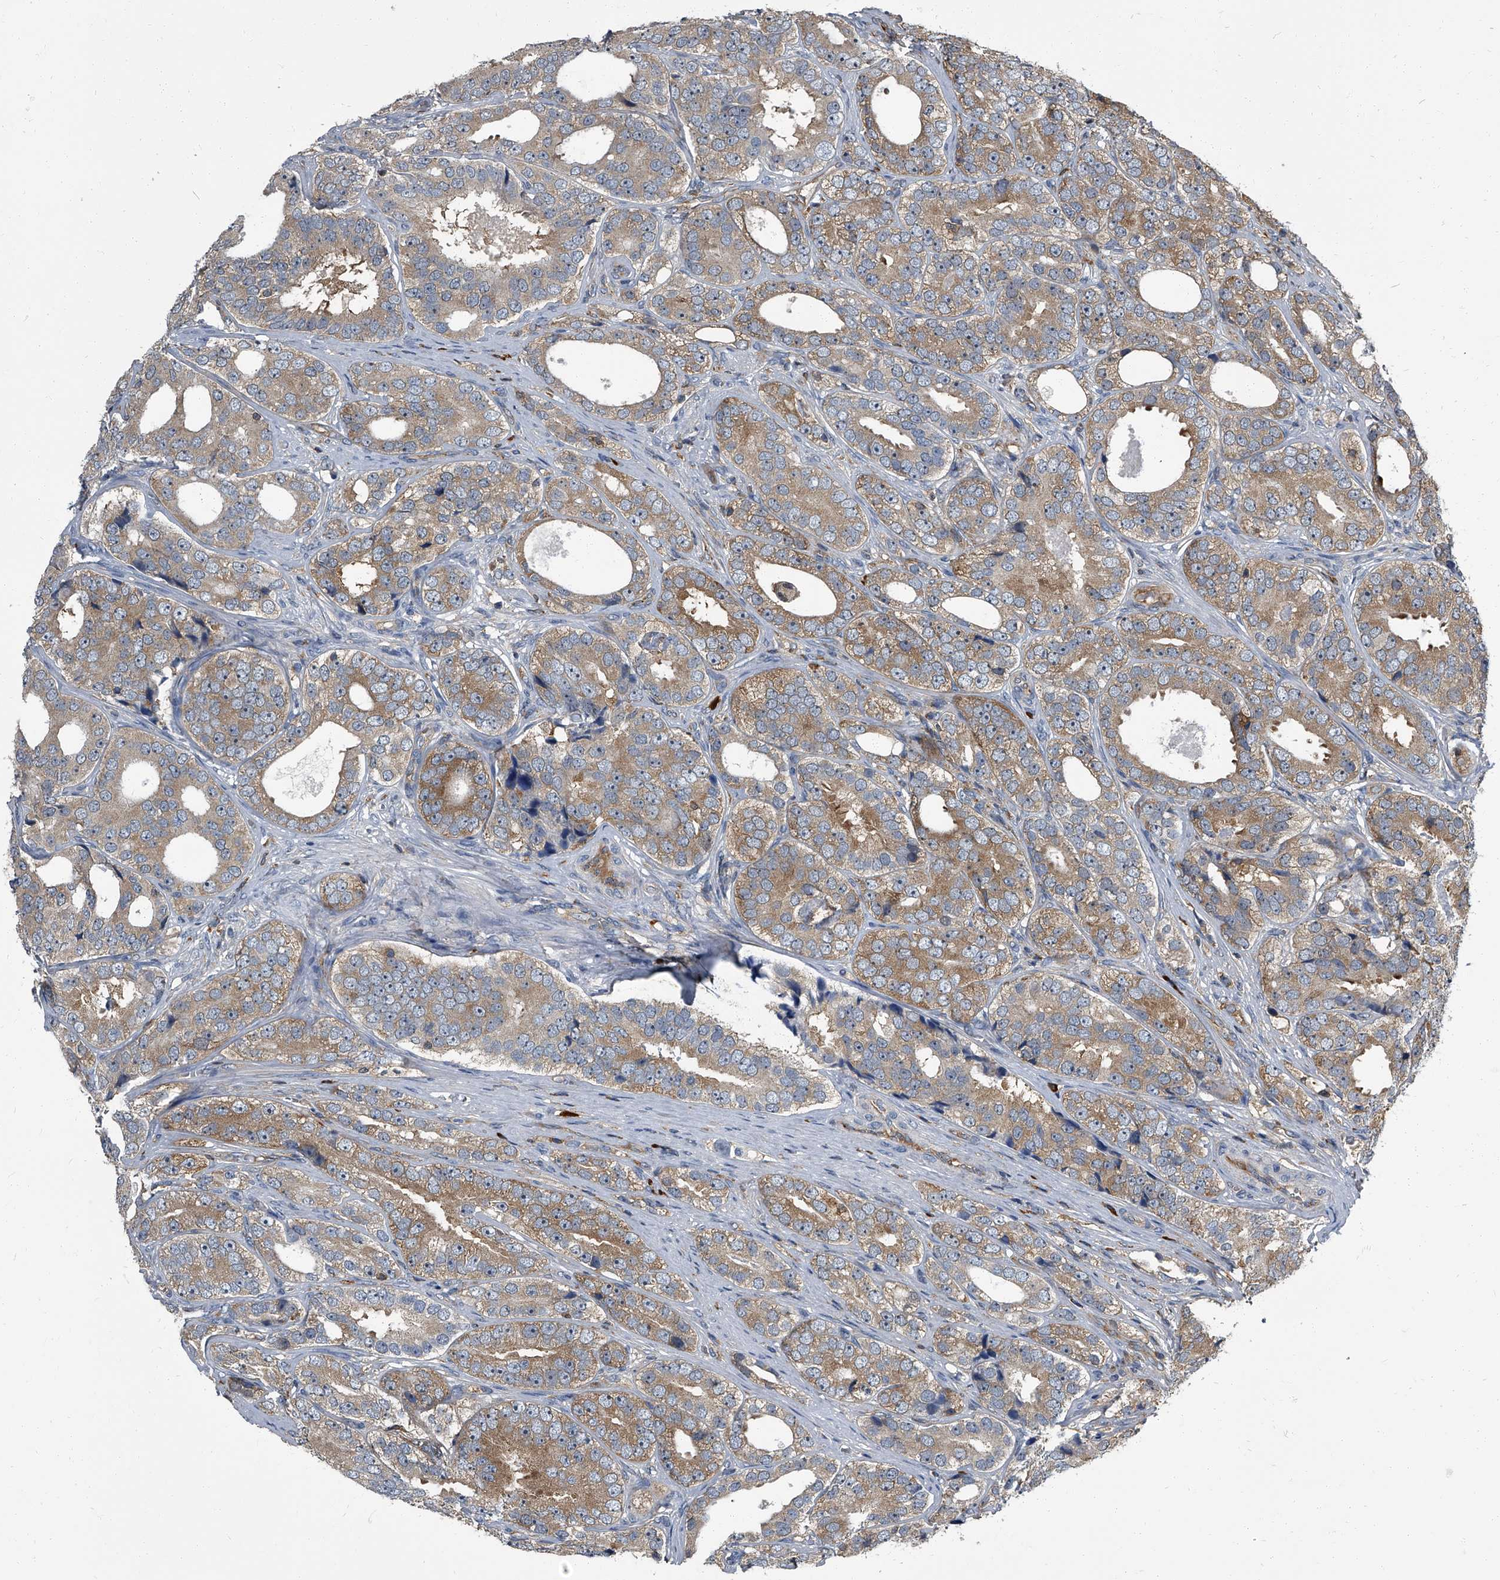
{"staining": {"intensity": "moderate", "quantity": ">75%", "location": "cytoplasmic/membranous"}, "tissue": "prostate cancer", "cell_type": "Tumor cells", "image_type": "cancer", "snomed": [{"axis": "morphology", "description": "Adenocarcinoma, High grade"}, {"axis": "topography", "description": "Prostate"}], "caption": "High-power microscopy captured an IHC photomicrograph of adenocarcinoma (high-grade) (prostate), revealing moderate cytoplasmic/membranous positivity in approximately >75% of tumor cells.", "gene": "CDV3", "patient": {"sex": "male", "age": 56}}